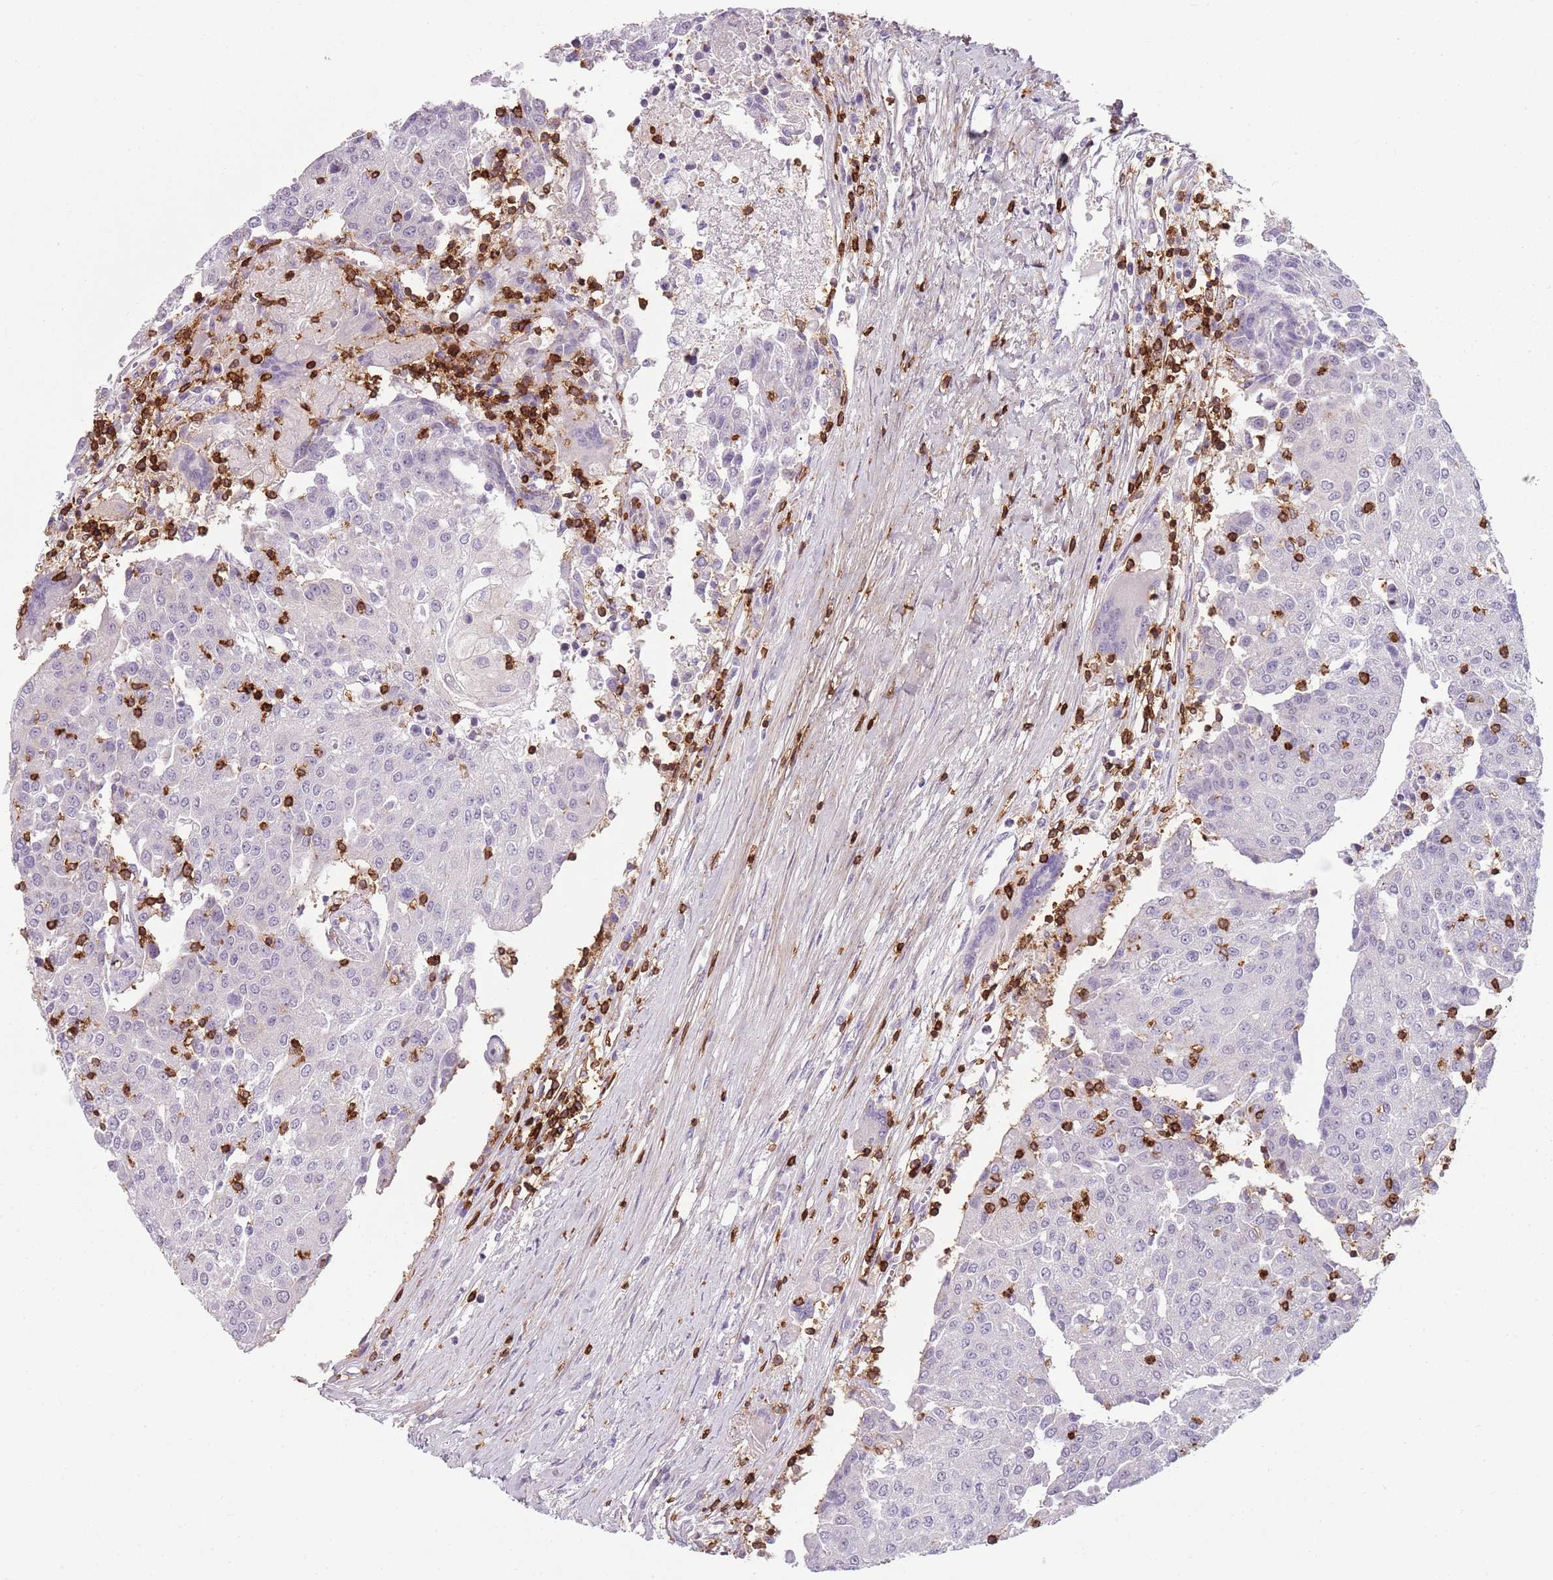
{"staining": {"intensity": "negative", "quantity": "none", "location": "none"}, "tissue": "urothelial cancer", "cell_type": "Tumor cells", "image_type": "cancer", "snomed": [{"axis": "morphology", "description": "Urothelial carcinoma, High grade"}, {"axis": "topography", "description": "Urinary bladder"}], "caption": "Immunohistochemical staining of human urothelial cancer exhibits no significant expression in tumor cells.", "gene": "ZNF583", "patient": {"sex": "female", "age": 85}}